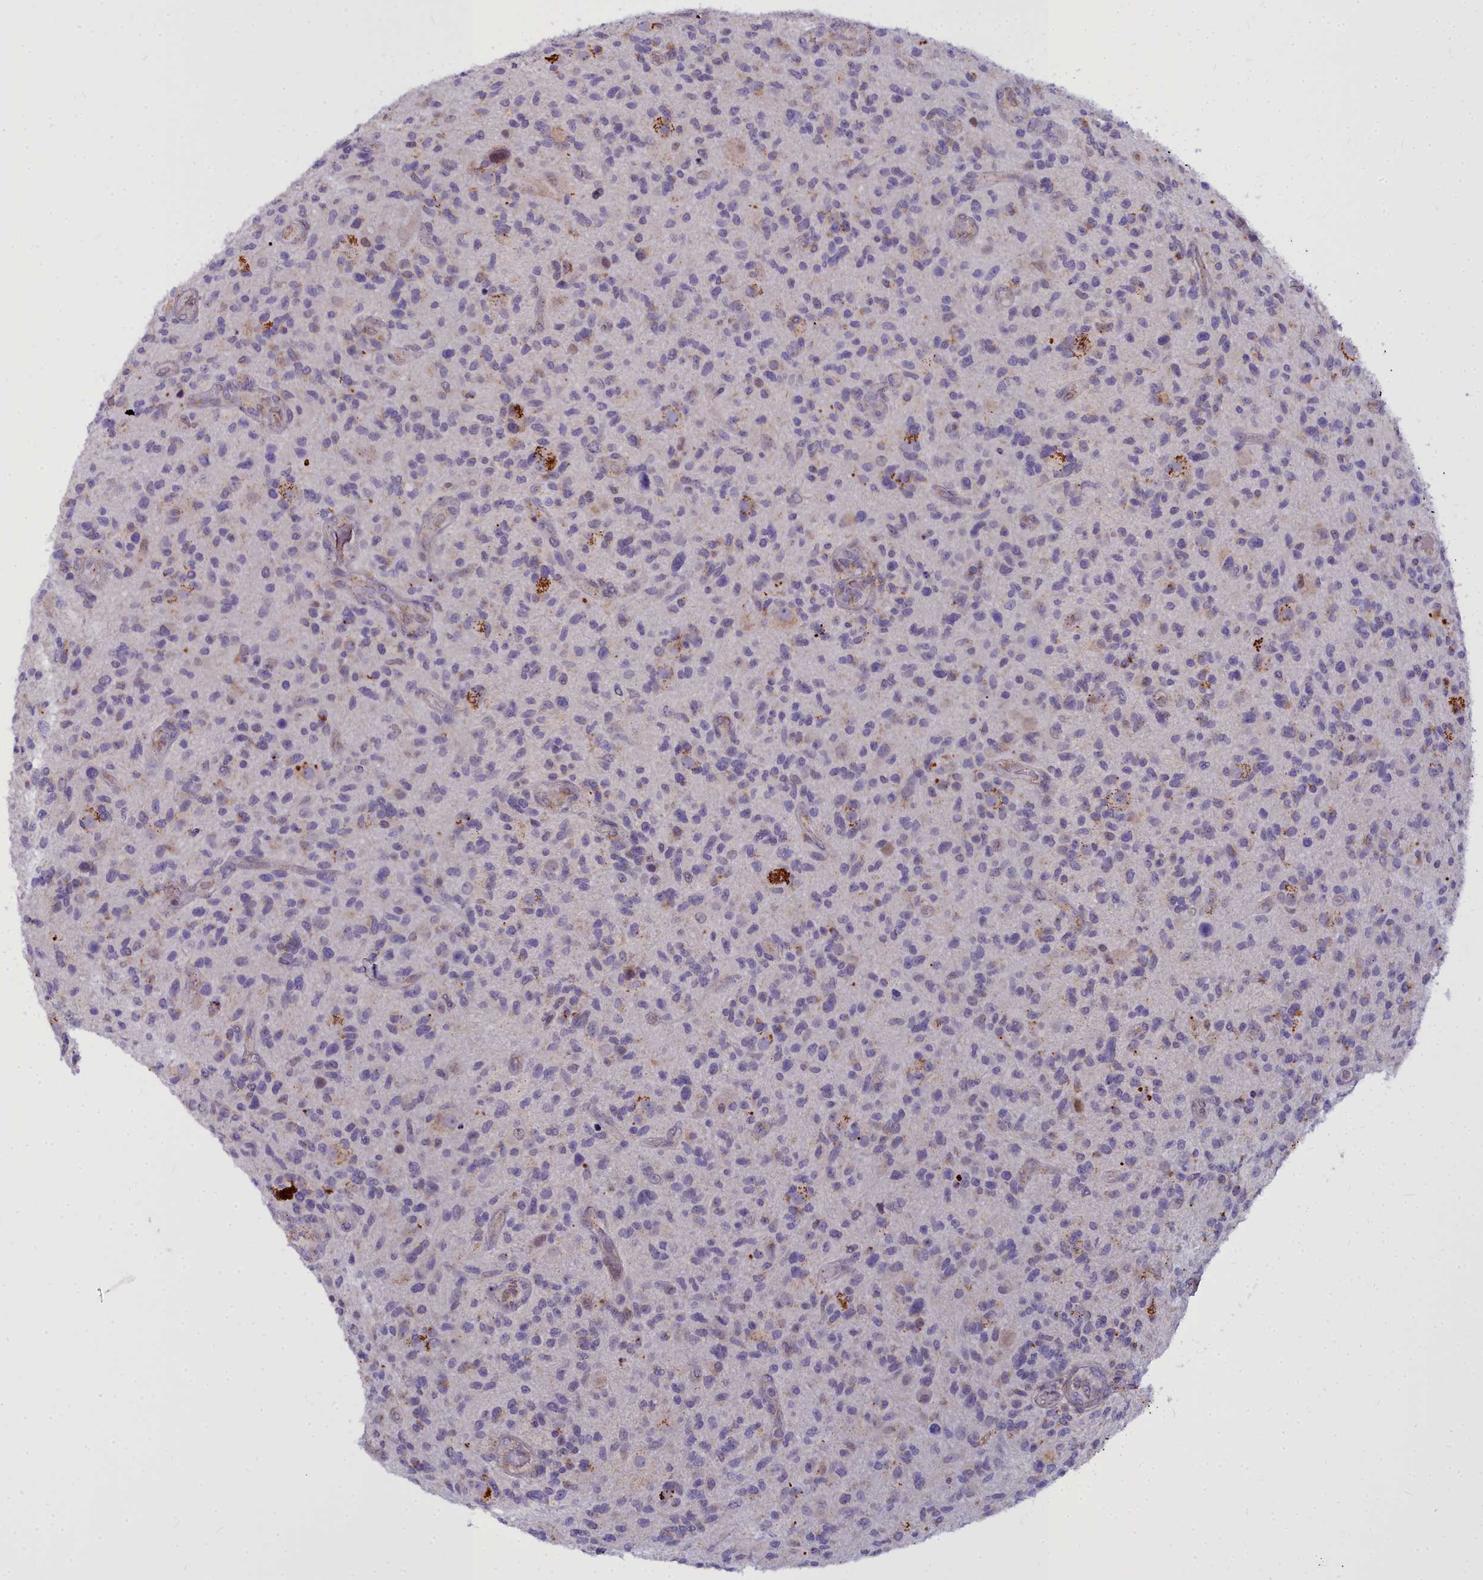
{"staining": {"intensity": "negative", "quantity": "none", "location": "none"}, "tissue": "glioma", "cell_type": "Tumor cells", "image_type": "cancer", "snomed": [{"axis": "morphology", "description": "Glioma, malignant, High grade"}, {"axis": "topography", "description": "Brain"}], "caption": "This is an immunohistochemistry (IHC) micrograph of glioma. There is no positivity in tumor cells.", "gene": "WDPCP", "patient": {"sex": "male", "age": 47}}